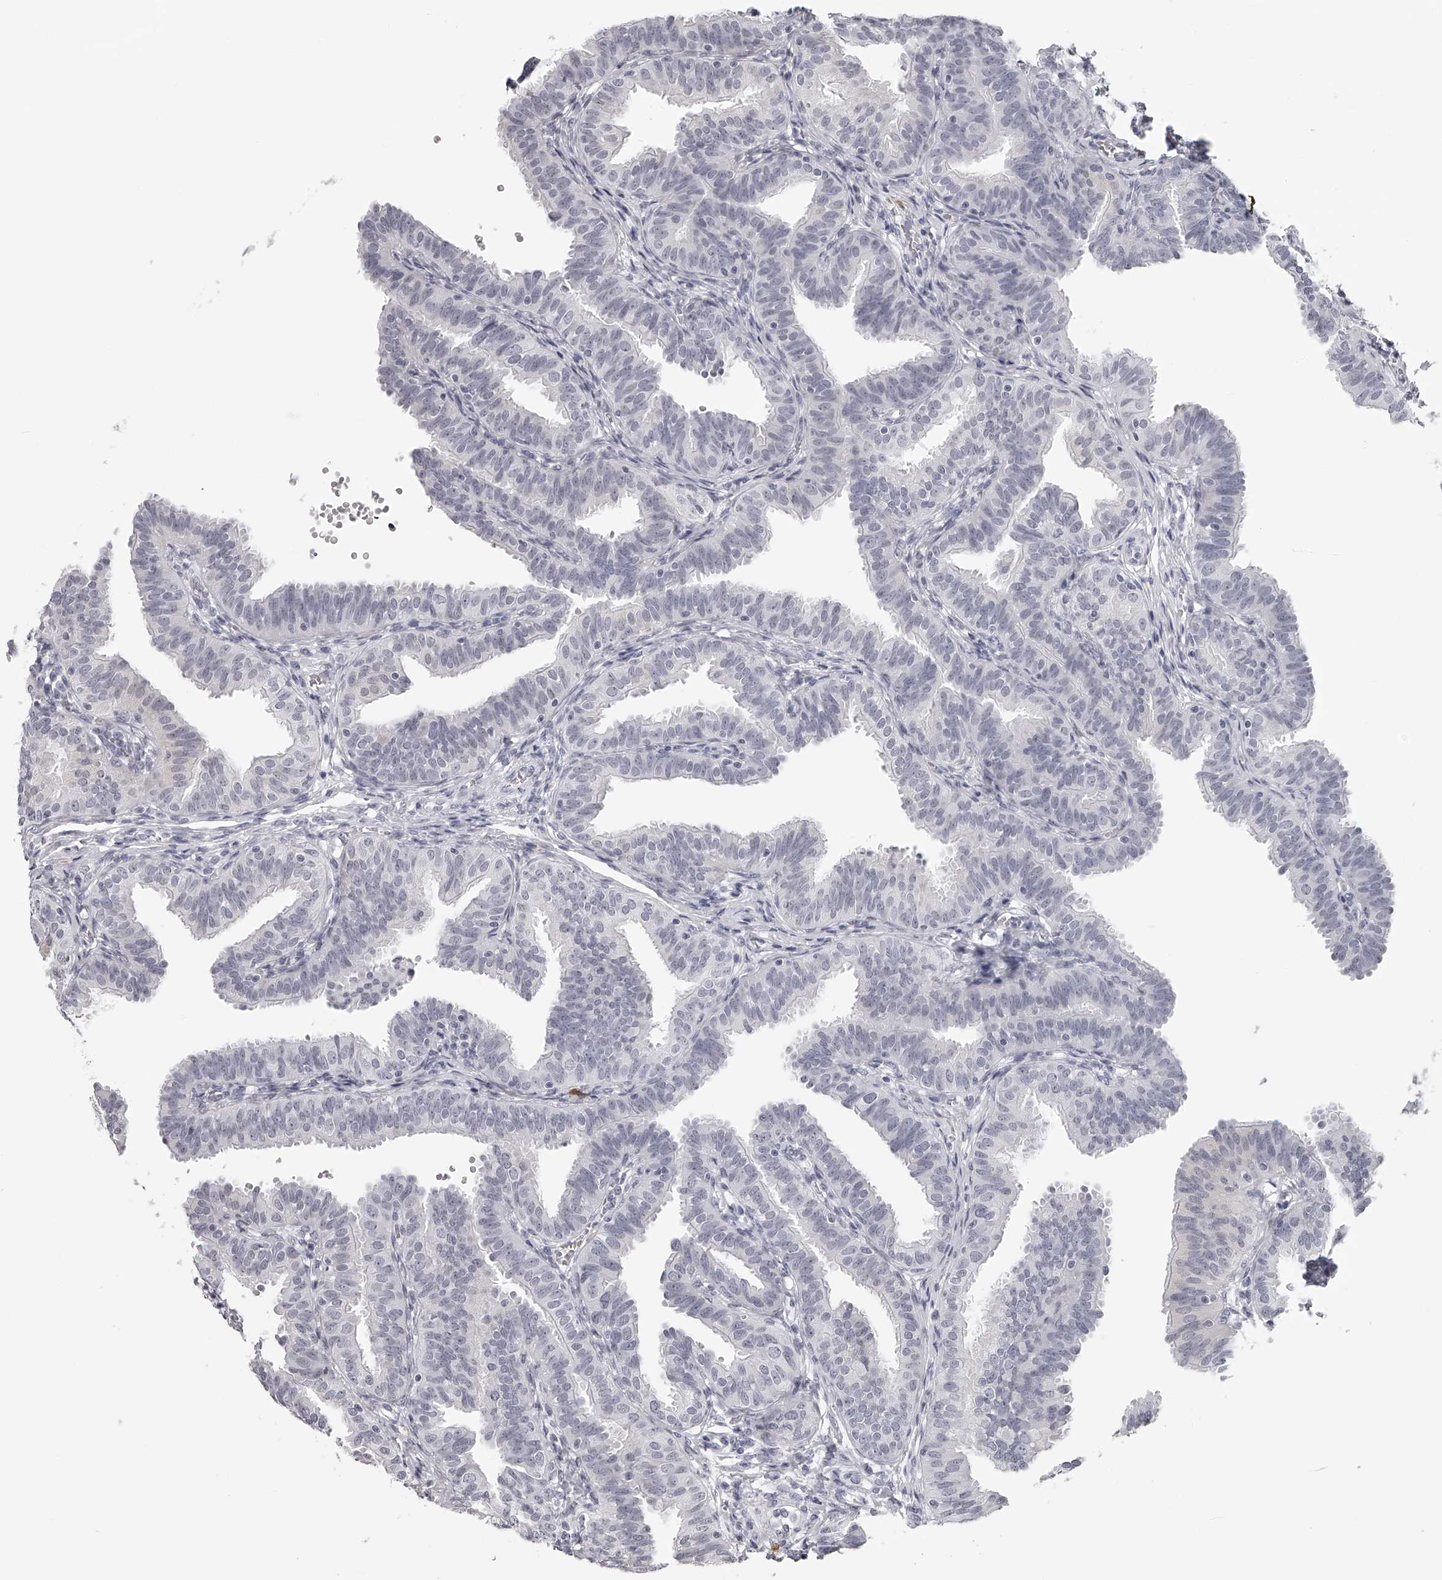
{"staining": {"intensity": "negative", "quantity": "none", "location": "none"}, "tissue": "fallopian tube", "cell_type": "Glandular cells", "image_type": "normal", "snomed": [{"axis": "morphology", "description": "Normal tissue, NOS"}, {"axis": "topography", "description": "Fallopian tube"}], "caption": "Protein analysis of benign fallopian tube demonstrates no significant expression in glandular cells.", "gene": "SEC11C", "patient": {"sex": "female", "age": 35}}